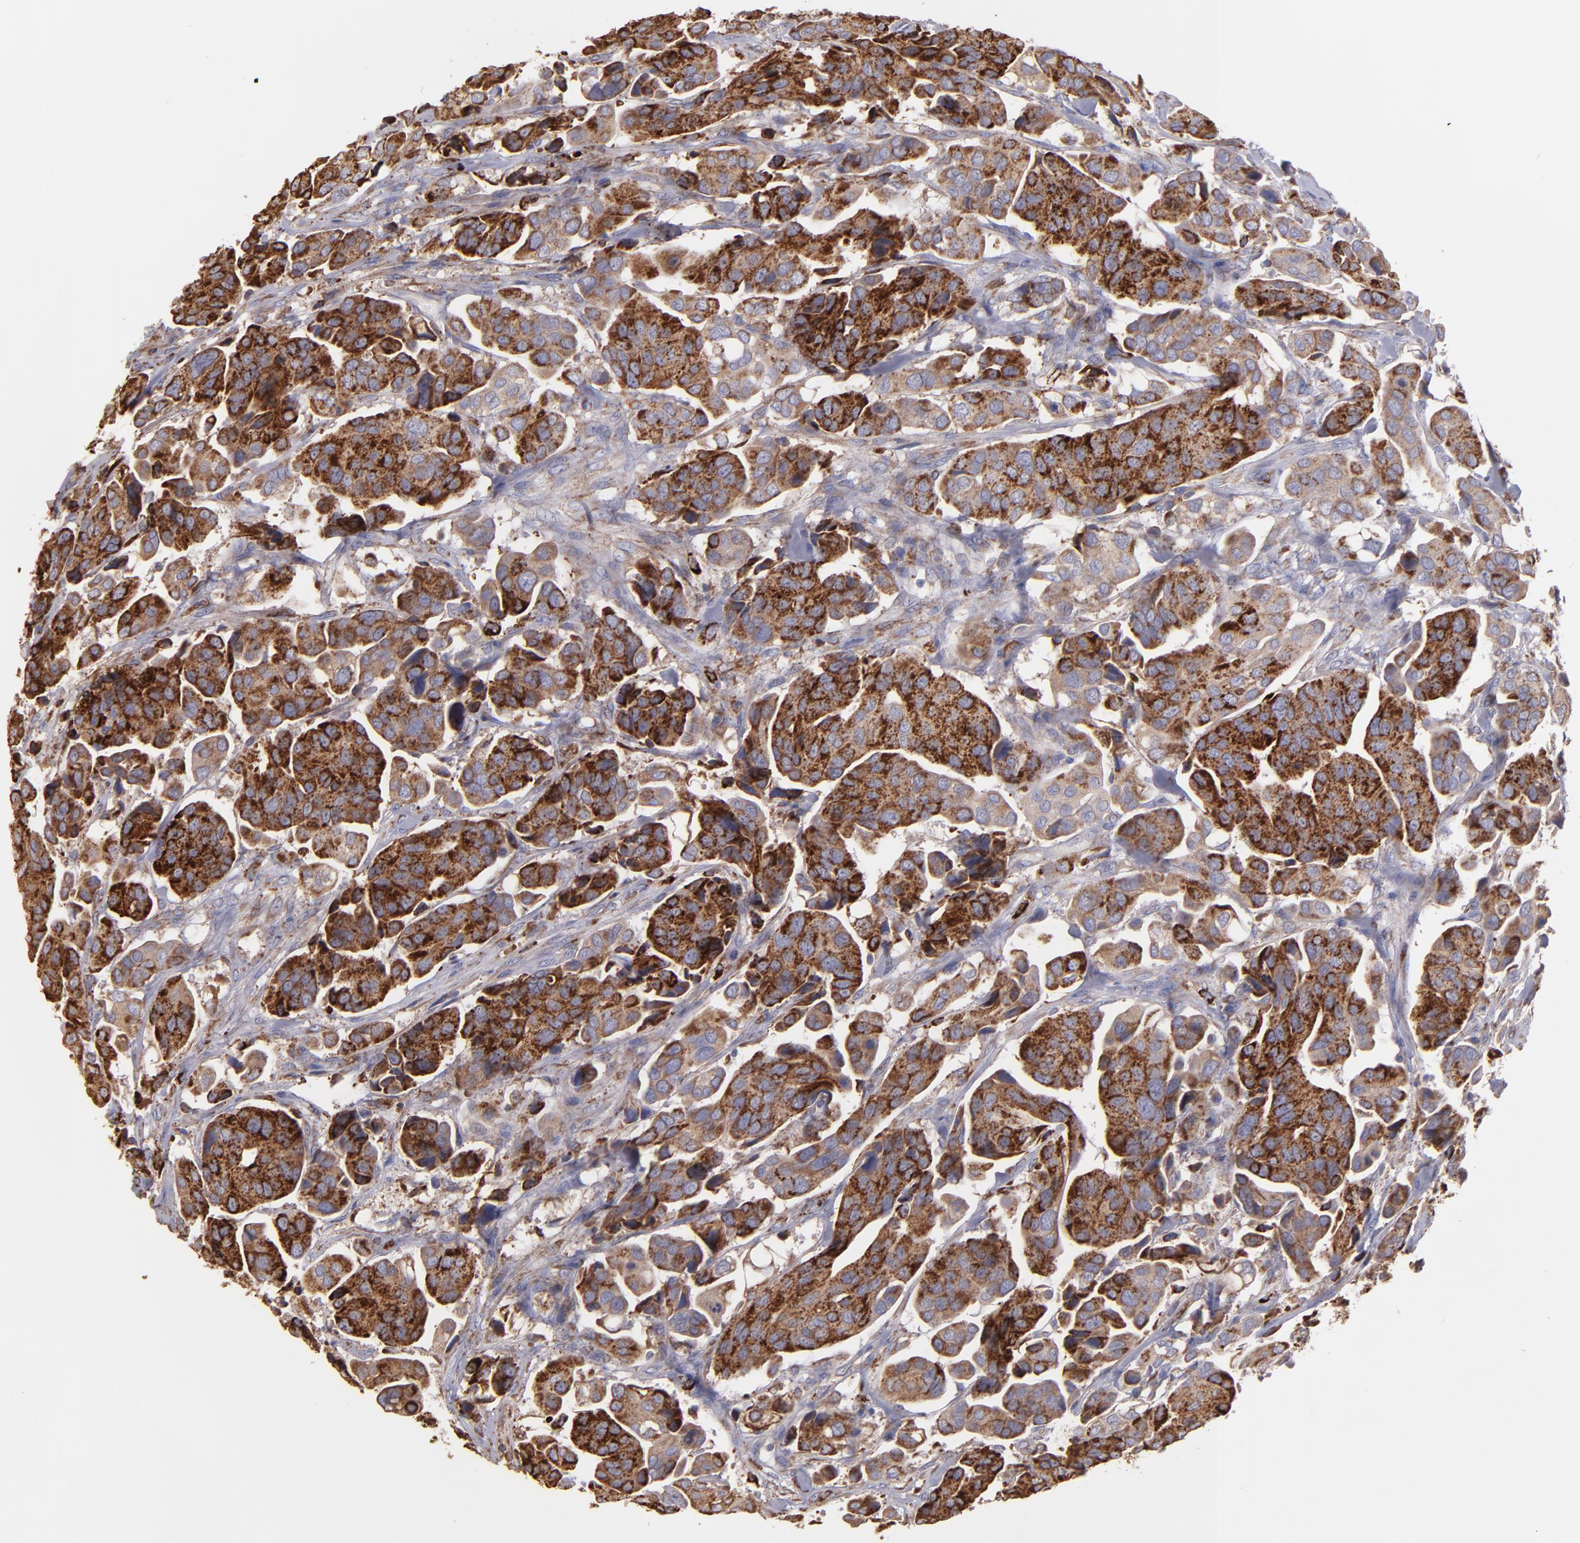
{"staining": {"intensity": "strong", "quantity": ">75%", "location": "cytoplasmic/membranous"}, "tissue": "urothelial cancer", "cell_type": "Tumor cells", "image_type": "cancer", "snomed": [{"axis": "morphology", "description": "Adenocarcinoma, NOS"}, {"axis": "topography", "description": "Urinary bladder"}], "caption": "Brown immunohistochemical staining in urothelial cancer reveals strong cytoplasmic/membranous expression in about >75% of tumor cells.", "gene": "MAOB", "patient": {"sex": "male", "age": 61}}